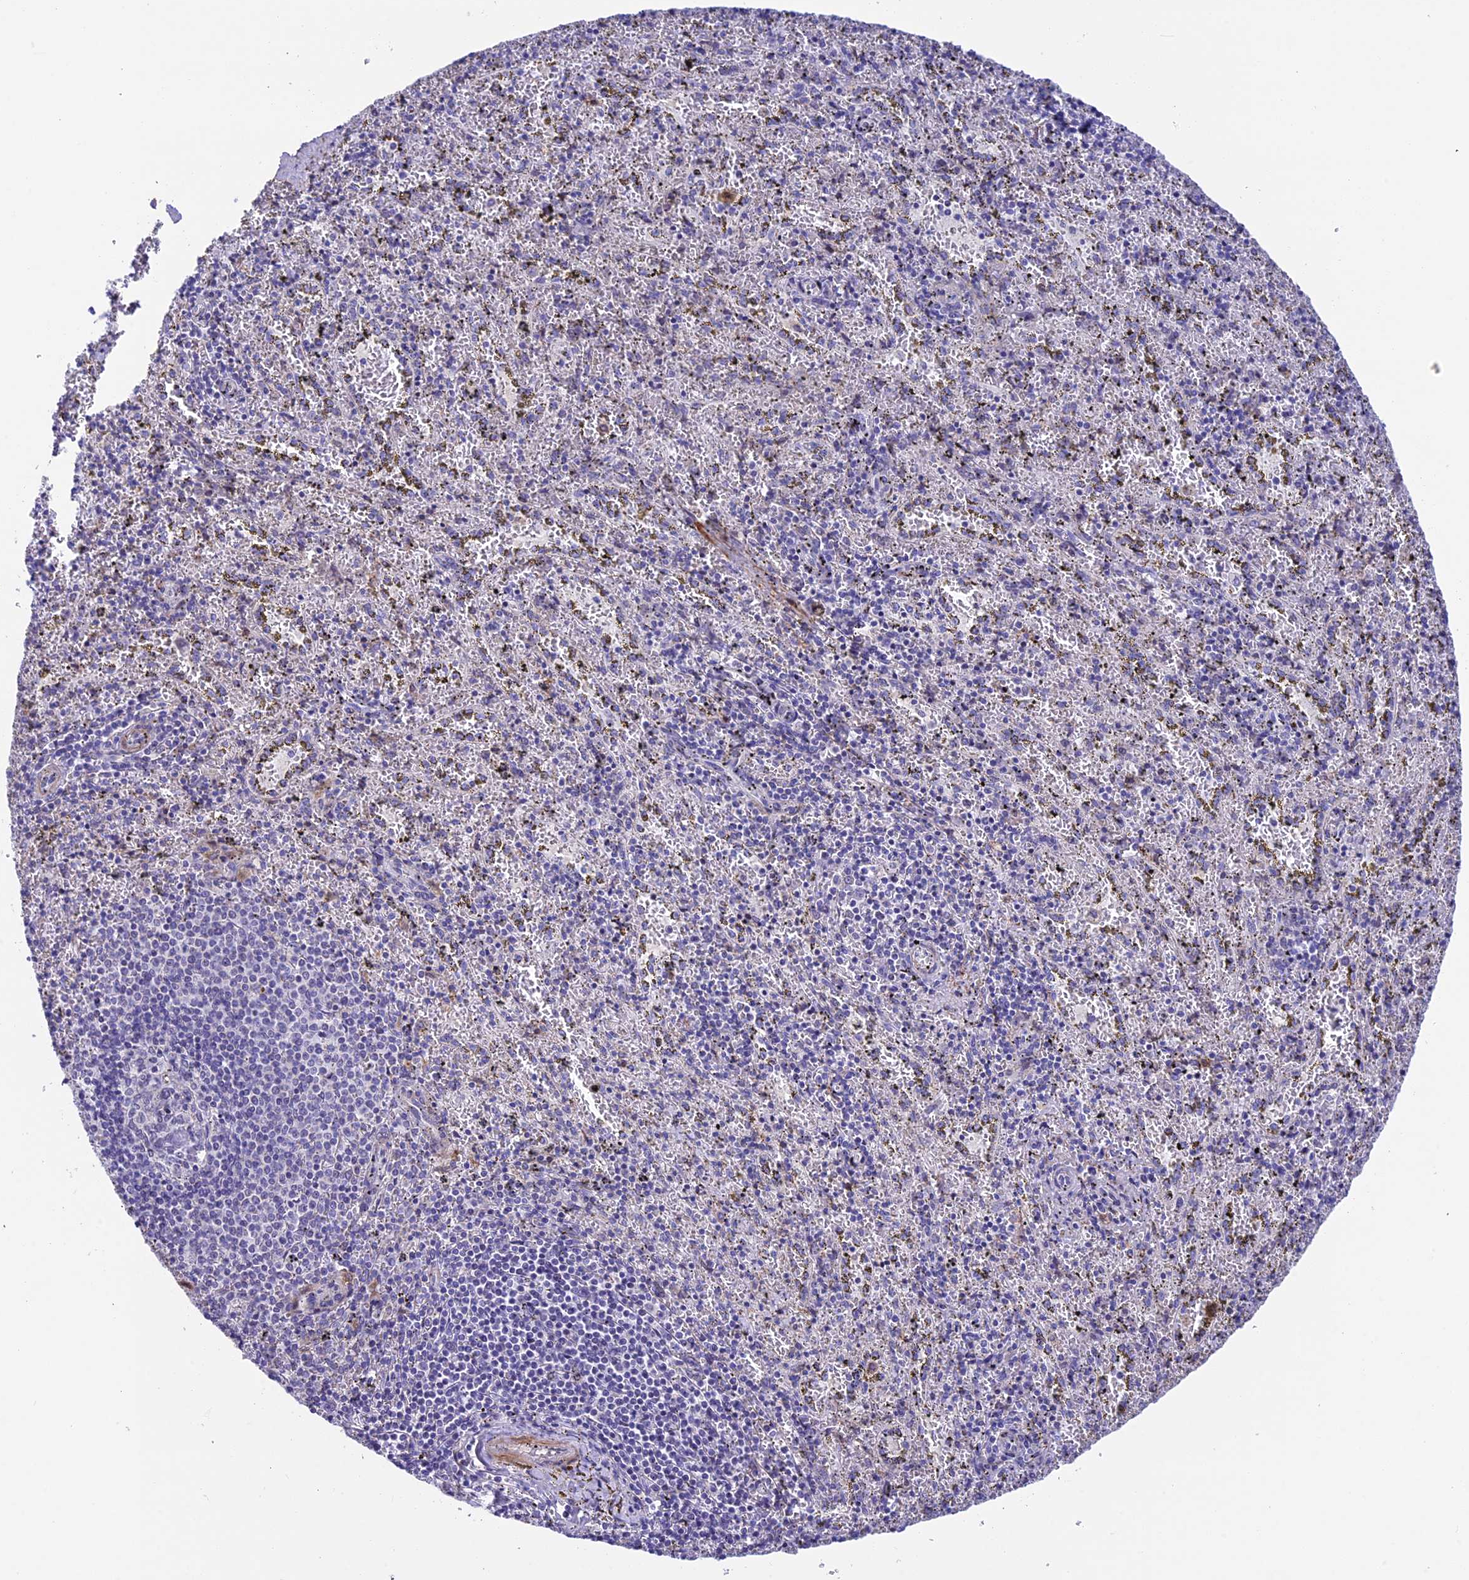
{"staining": {"intensity": "negative", "quantity": "none", "location": "none"}, "tissue": "spleen", "cell_type": "Cells in red pulp", "image_type": "normal", "snomed": [{"axis": "morphology", "description": "Normal tissue, NOS"}, {"axis": "topography", "description": "Spleen"}], "caption": "High power microscopy histopathology image of an immunohistochemistry image of normal spleen, revealing no significant expression in cells in red pulp.", "gene": "IGSF6", "patient": {"sex": "male", "age": 11}}